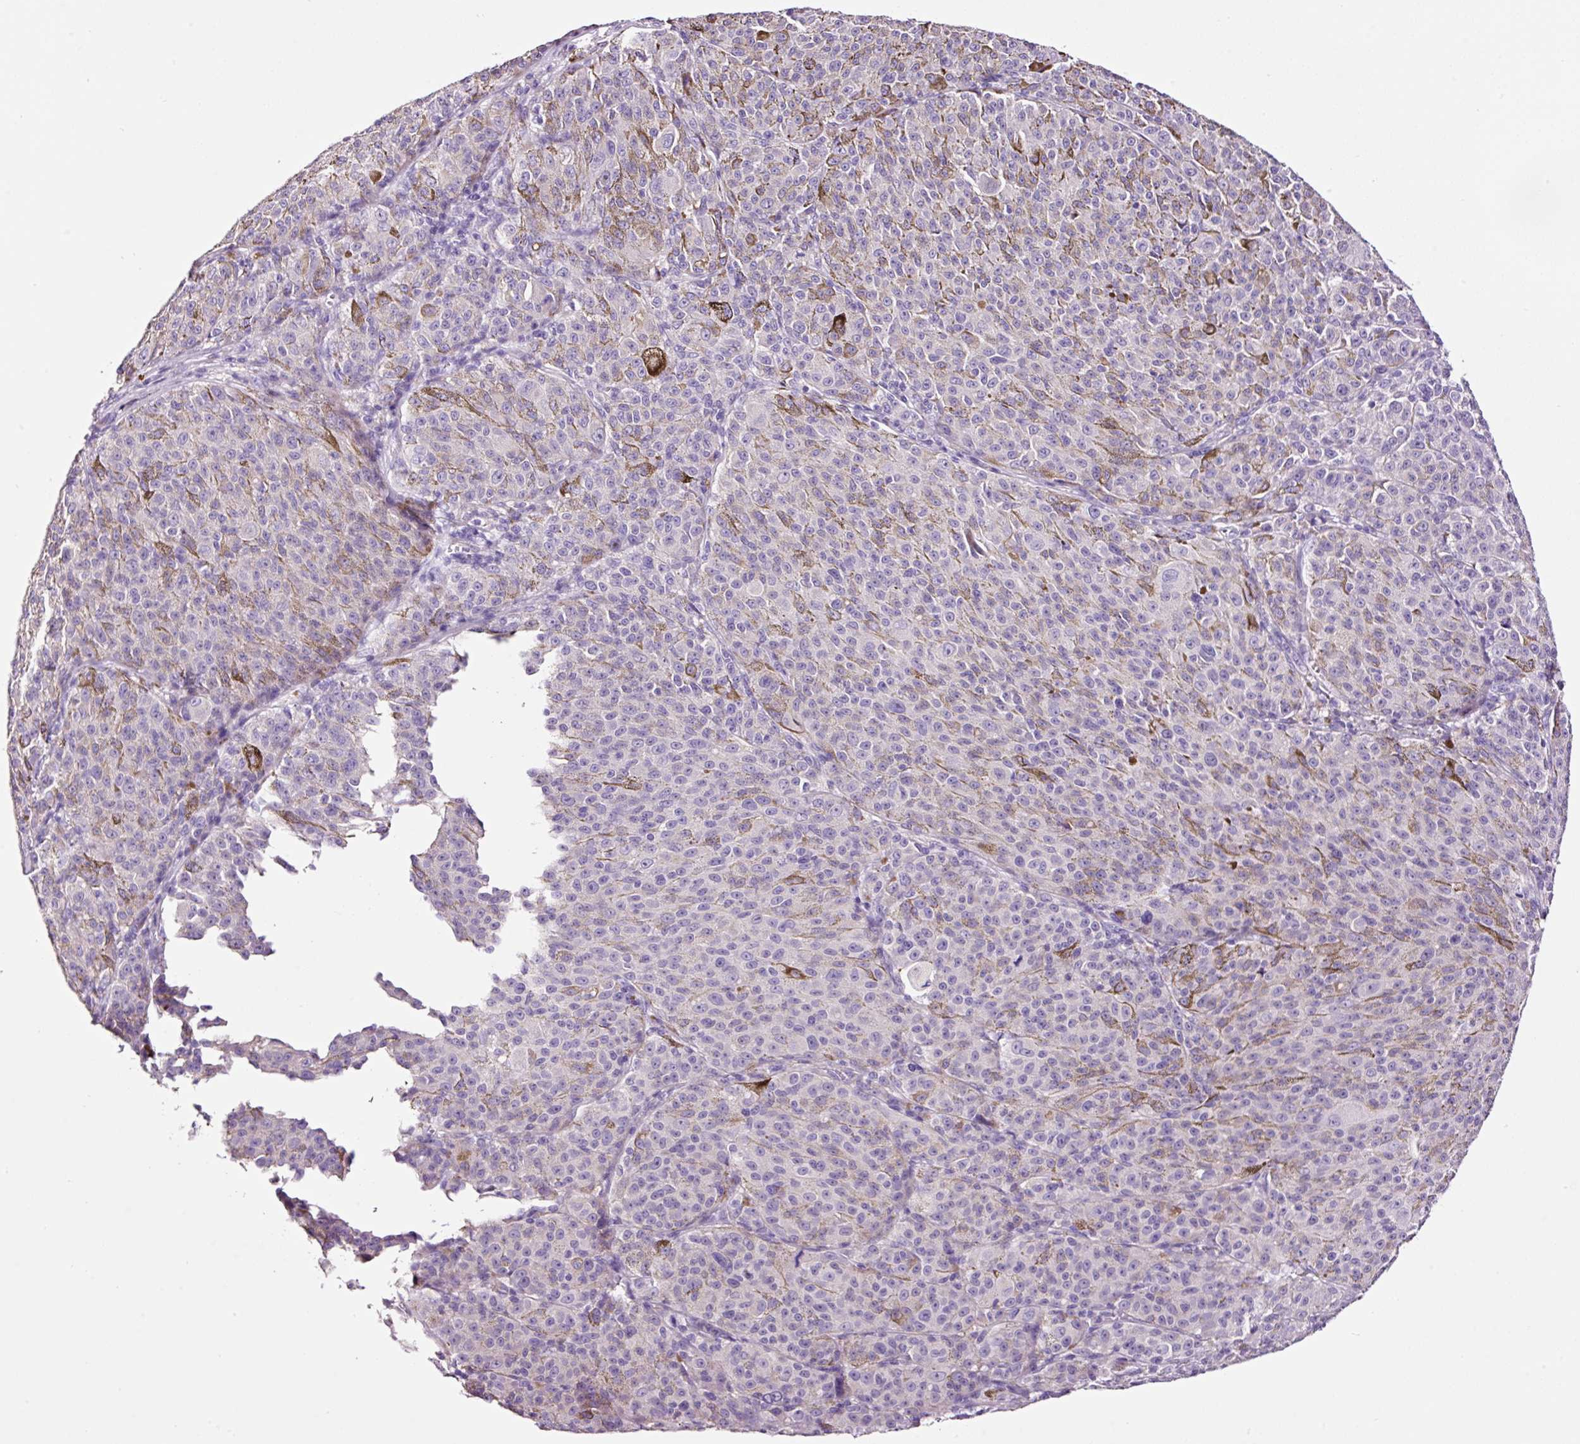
{"staining": {"intensity": "moderate", "quantity": "<25%", "location": "cytoplasmic/membranous"}, "tissue": "melanoma", "cell_type": "Tumor cells", "image_type": "cancer", "snomed": [{"axis": "morphology", "description": "Malignant melanoma, NOS"}, {"axis": "topography", "description": "Skin"}], "caption": "Malignant melanoma stained with DAB (3,3'-diaminobenzidine) immunohistochemistry (IHC) reveals low levels of moderate cytoplasmic/membranous staining in about <25% of tumor cells. The staining was performed using DAB to visualize the protein expression in brown, while the nuclei were stained in blue with hematoxylin (Magnification: 20x).", "gene": "PAM", "patient": {"sex": "female", "age": 52}}